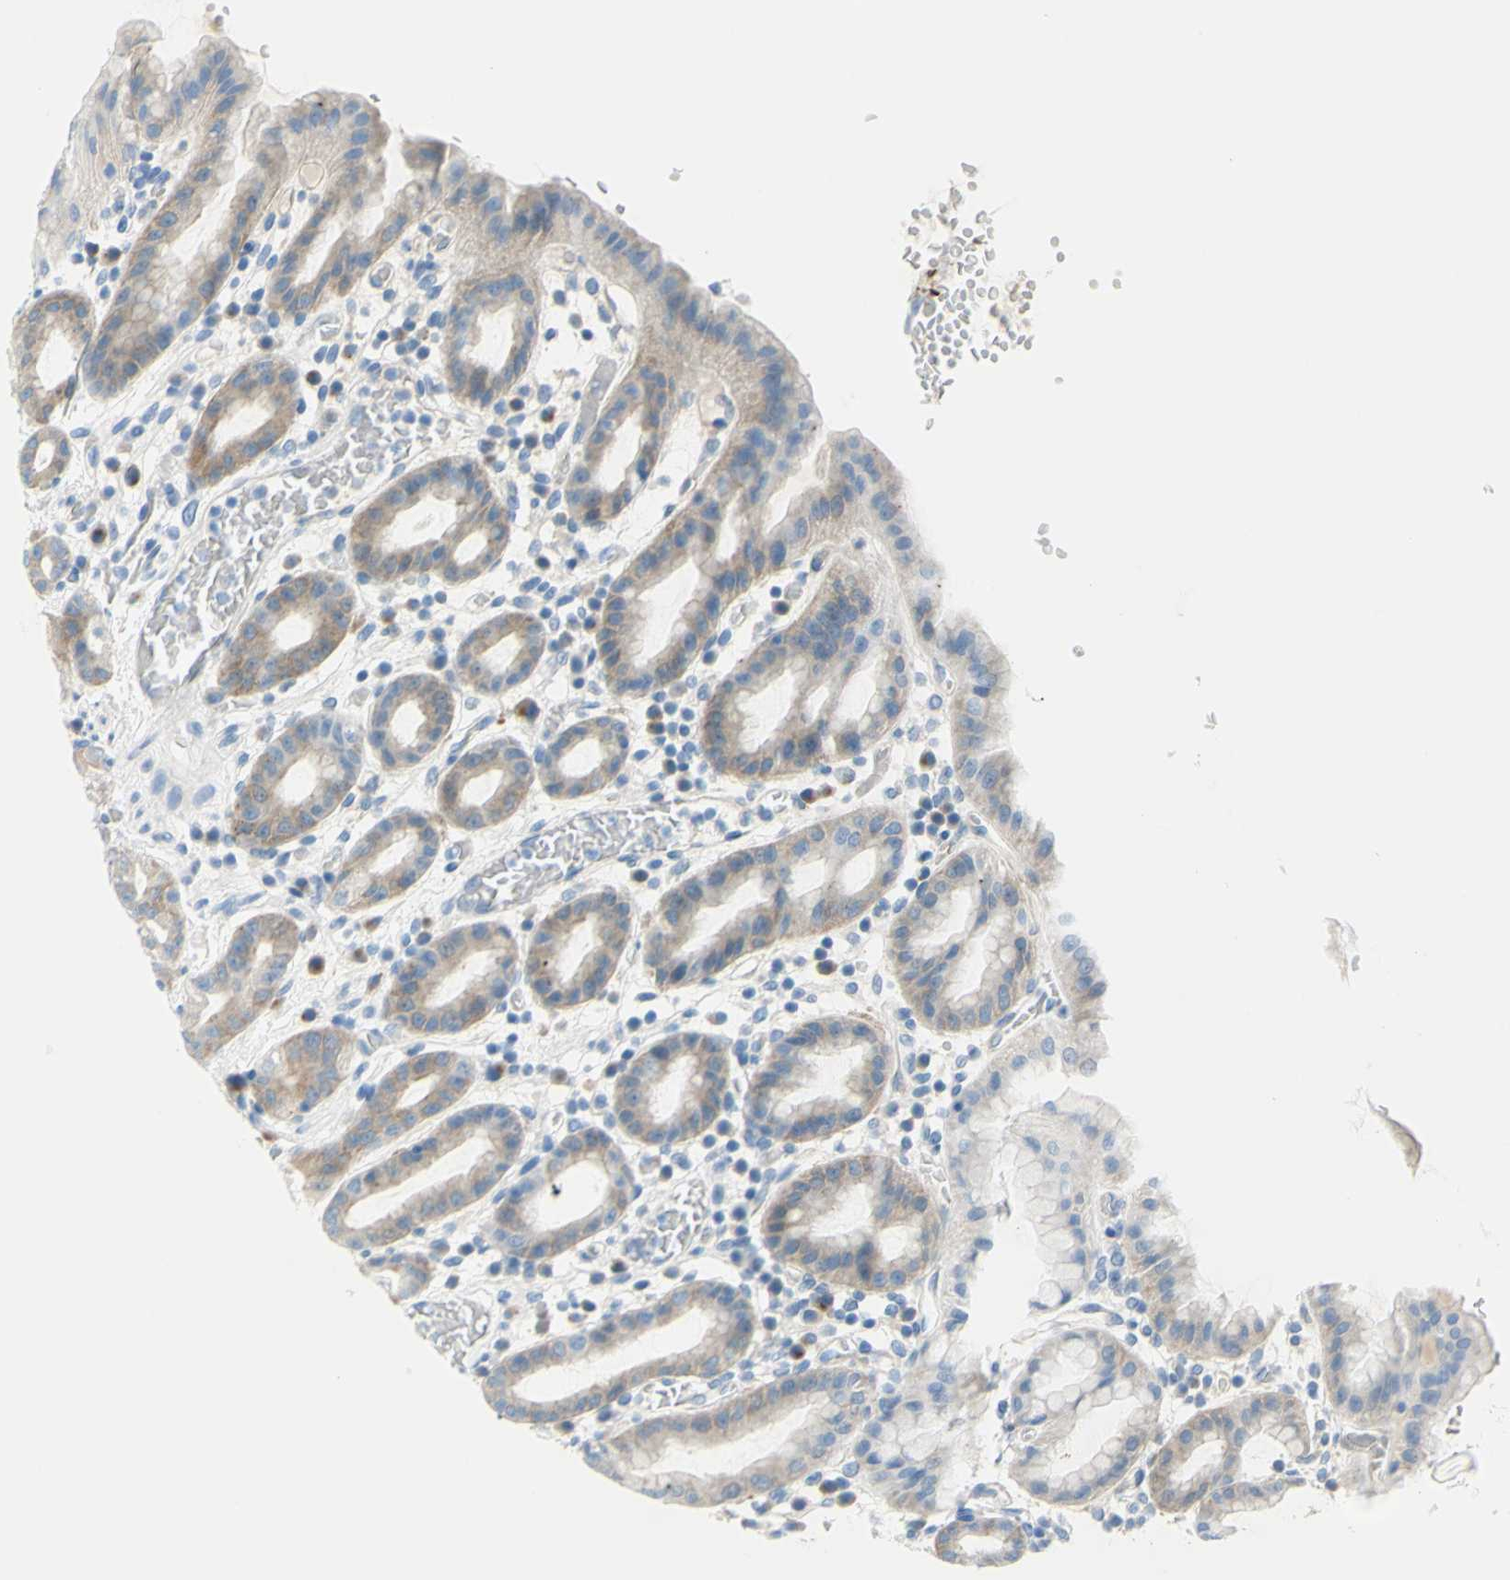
{"staining": {"intensity": "weak", "quantity": "25%-75%", "location": "cytoplasmic/membranous"}, "tissue": "stomach", "cell_type": "Glandular cells", "image_type": "normal", "snomed": [{"axis": "morphology", "description": "Normal tissue, NOS"}, {"axis": "topography", "description": "Stomach, upper"}], "caption": "About 25%-75% of glandular cells in unremarkable human stomach demonstrate weak cytoplasmic/membranous protein expression as visualized by brown immunohistochemical staining.", "gene": "FRMD4B", "patient": {"sex": "male", "age": 68}}